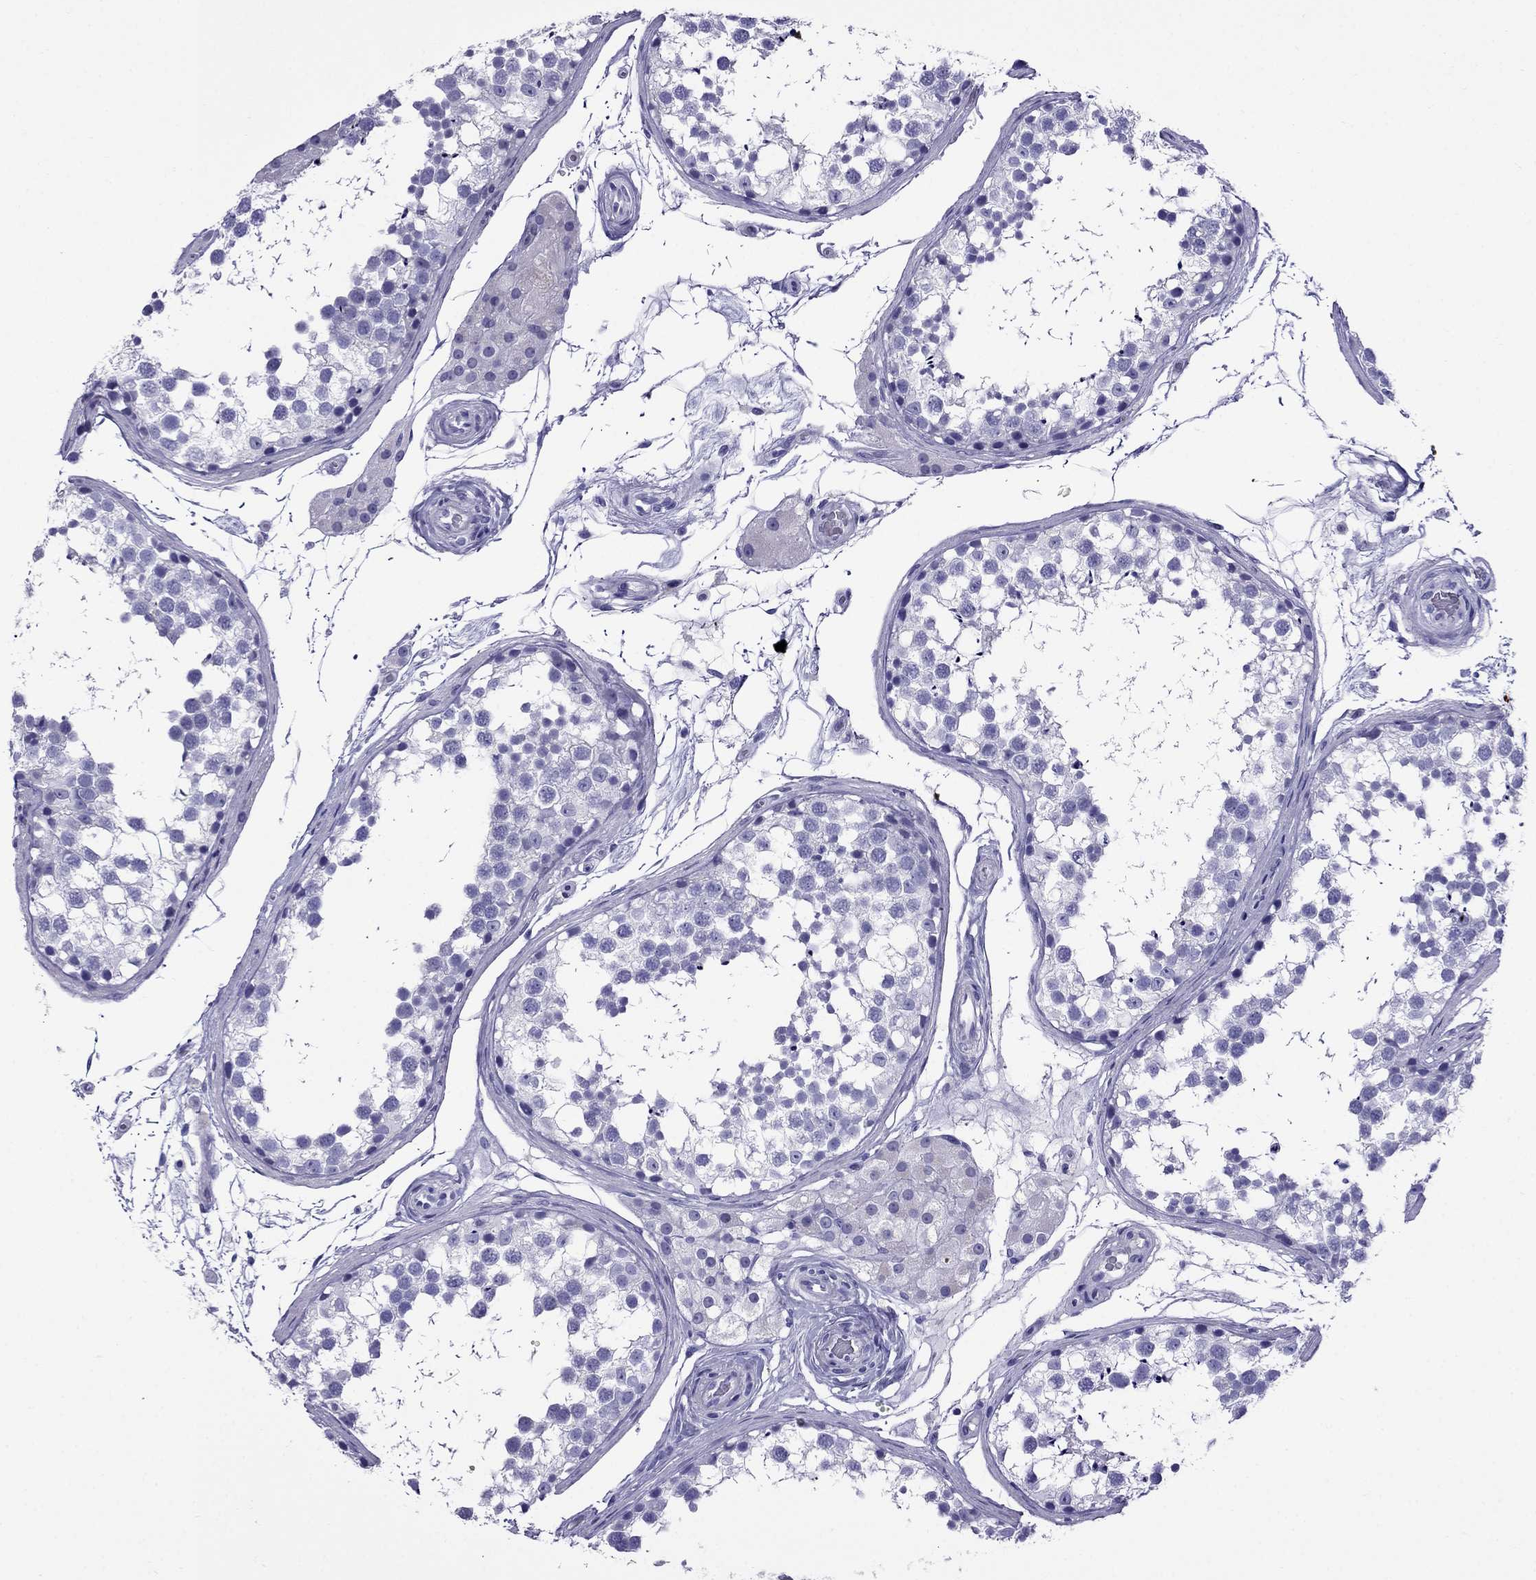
{"staining": {"intensity": "negative", "quantity": "none", "location": "none"}, "tissue": "testis", "cell_type": "Cells in seminiferous ducts", "image_type": "normal", "snomed": [{"axis": "morphology", "description": "Normal tissue, NOS"}, {"axis": "morphology", "description": "Seminoma, NOS"}, {"axis": "topography", "description": "Testis"}], "caption": "The immunohistochemistry (IHC) micrograph has no significant staining in cells in seminiferous ducts of testis.", "gene": "CRYBA1", "patient": {"sex": "male", "age": 65}}